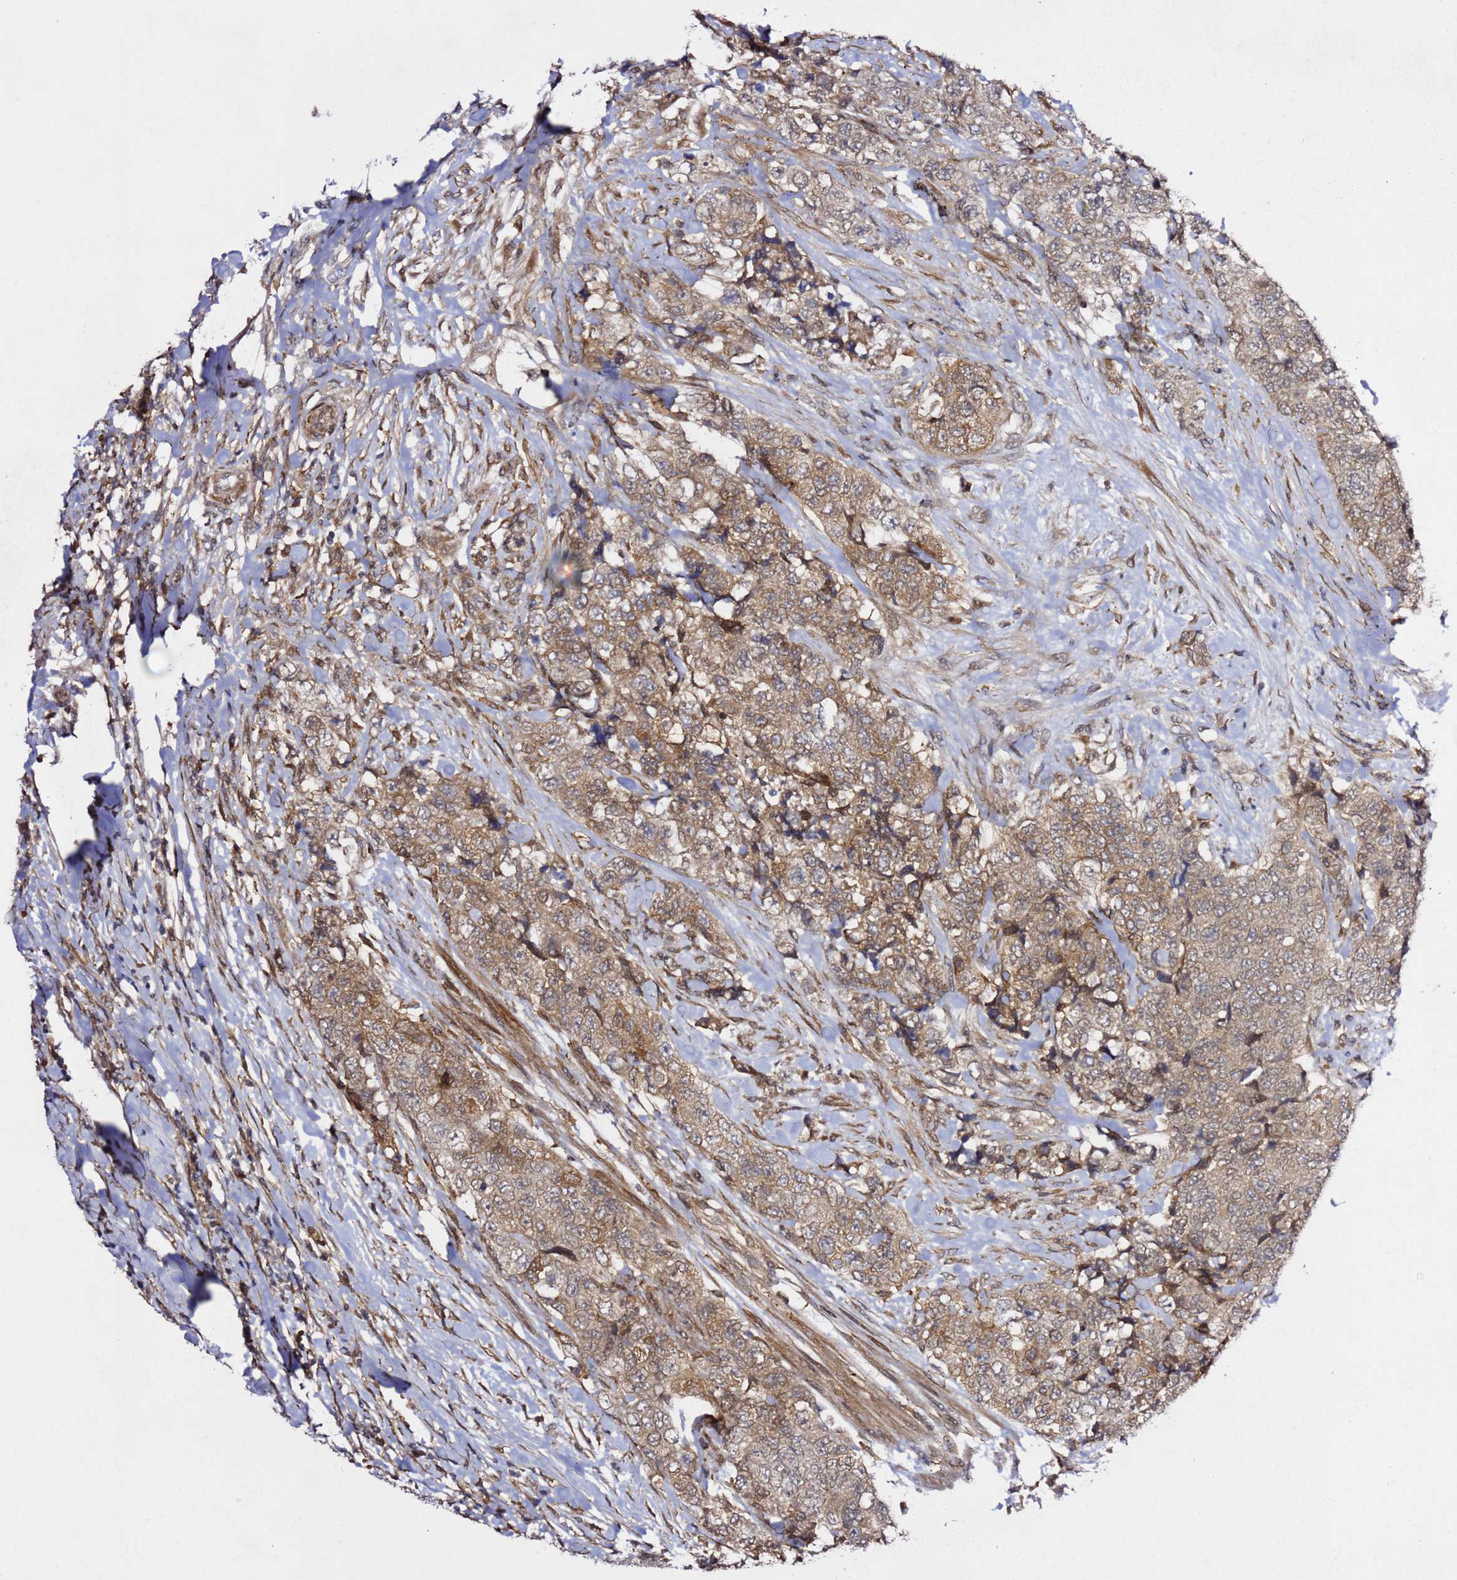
{"staining": {"intensity": "moderate", "quantity": ">75%", "location": "cytoplasmic/membranous"}, "tissue": "urothelial cancer", "cell_type": "Tumor cells", "image_type": "cancer", "snomed": [{"axis": "morphology", "description": "Urothelial carcinoma, High grade"}, {"axis": "topography", "description": "Urinary bladder"}], "caption": "The micrograph shows a brown stain indicating the presence of a protein in the cytoplasmic/membranous of tumor cells in urothelial cancer.", "gene": "PRKAB2", "patient": {"sex": "female", "age": 78}}